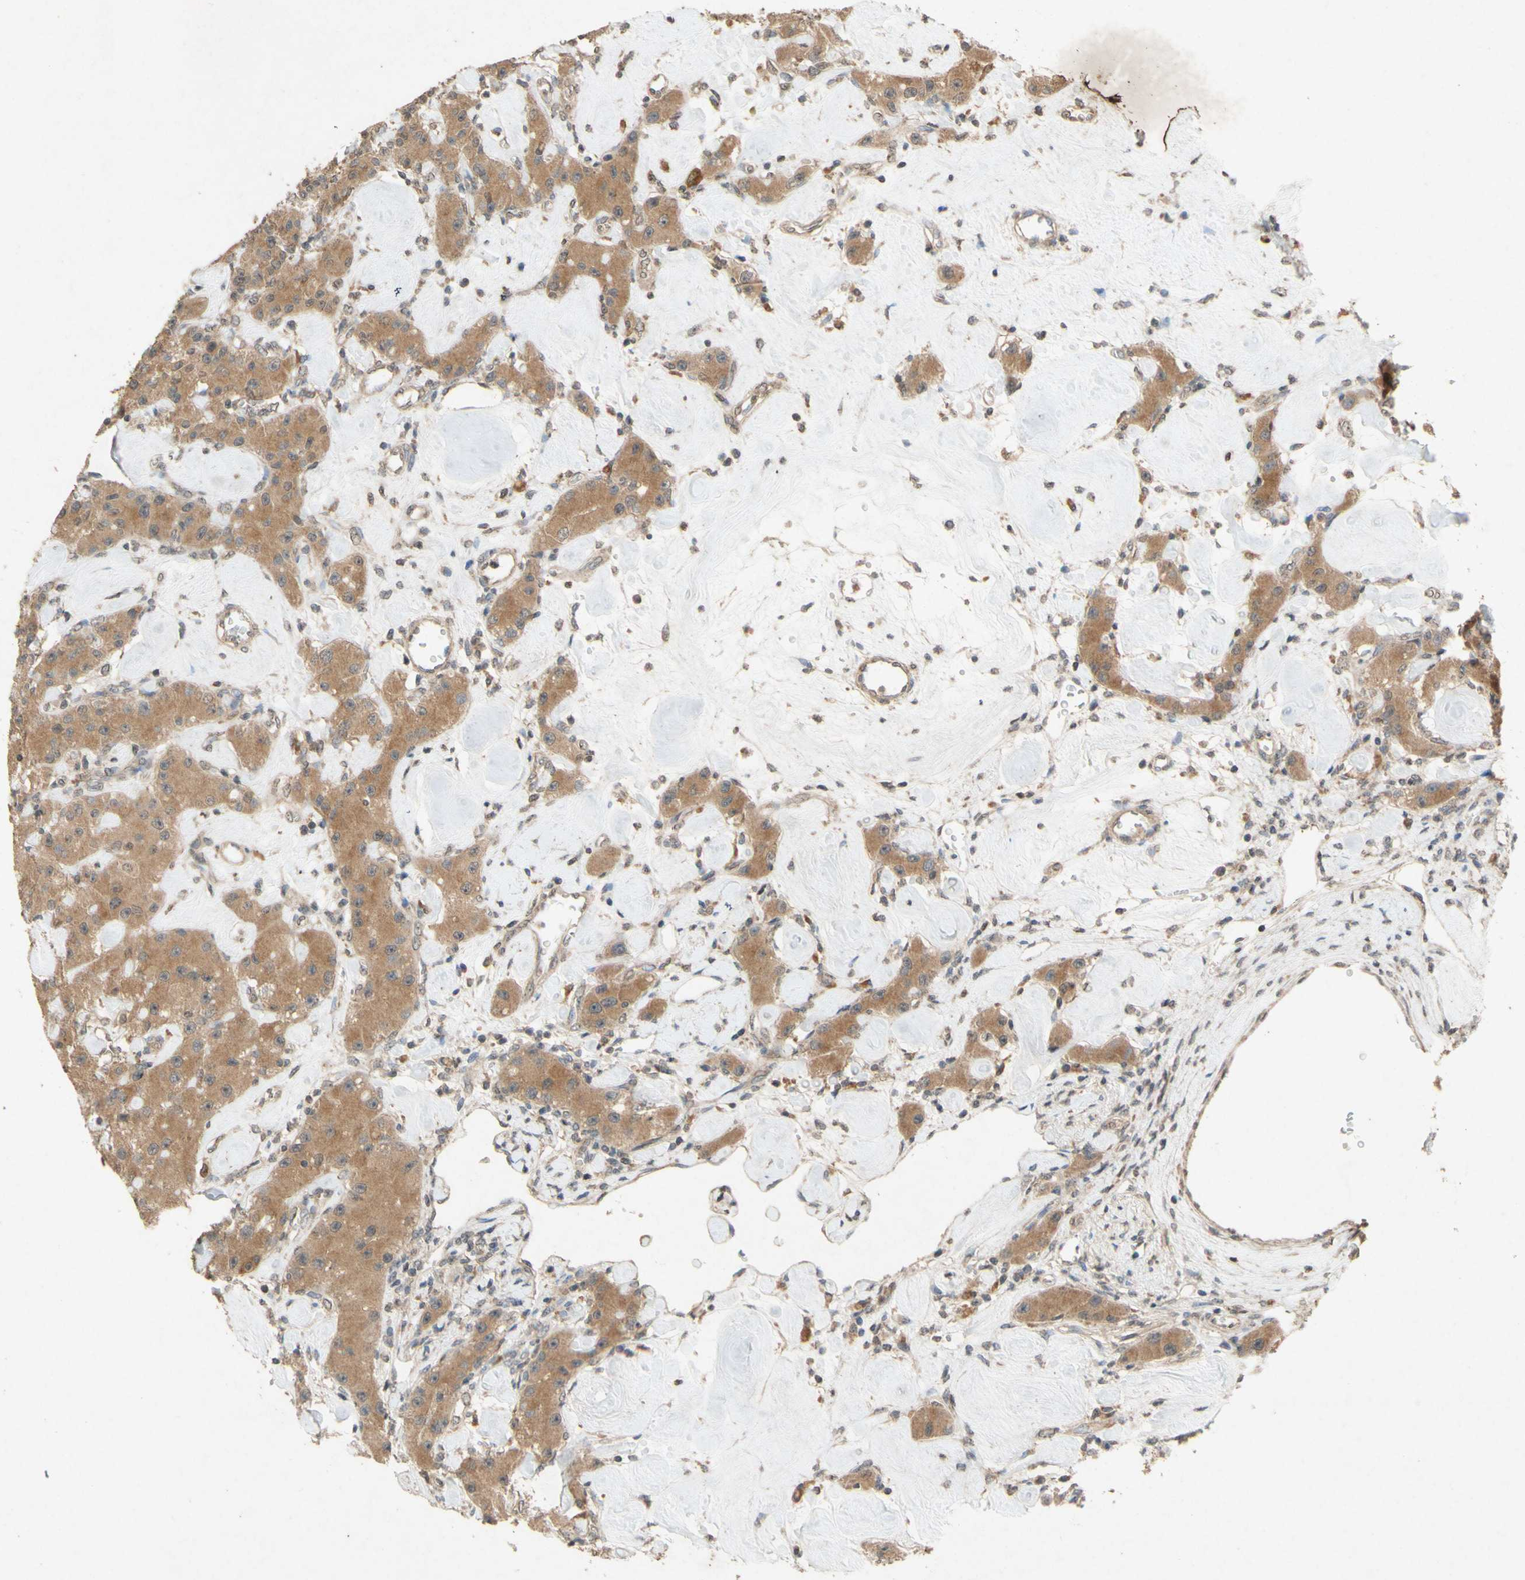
{"staining": {"intensity": "moderate", "quantity": ">75%", "location": "cytoplasmic/membranous"}, "tissue": "carcinoid", "cell_type": "Tumor cells", "image_type": "cancer", "snomed": [{"axis": "morphology", "description": "Carcinoid, malignant, NOS"}, {"axis": "topography", "description": "Pancreas"}], "caption": "The photomicrograph demonstrates immunohistochemical staining of carcinoid (malignant). There is moderate cytoplasmic/membranous expression is seen in approximately >75% of tumor cells.", "gene": "ATP6V1F", "patient": {"sex": "male", "age": 41}}